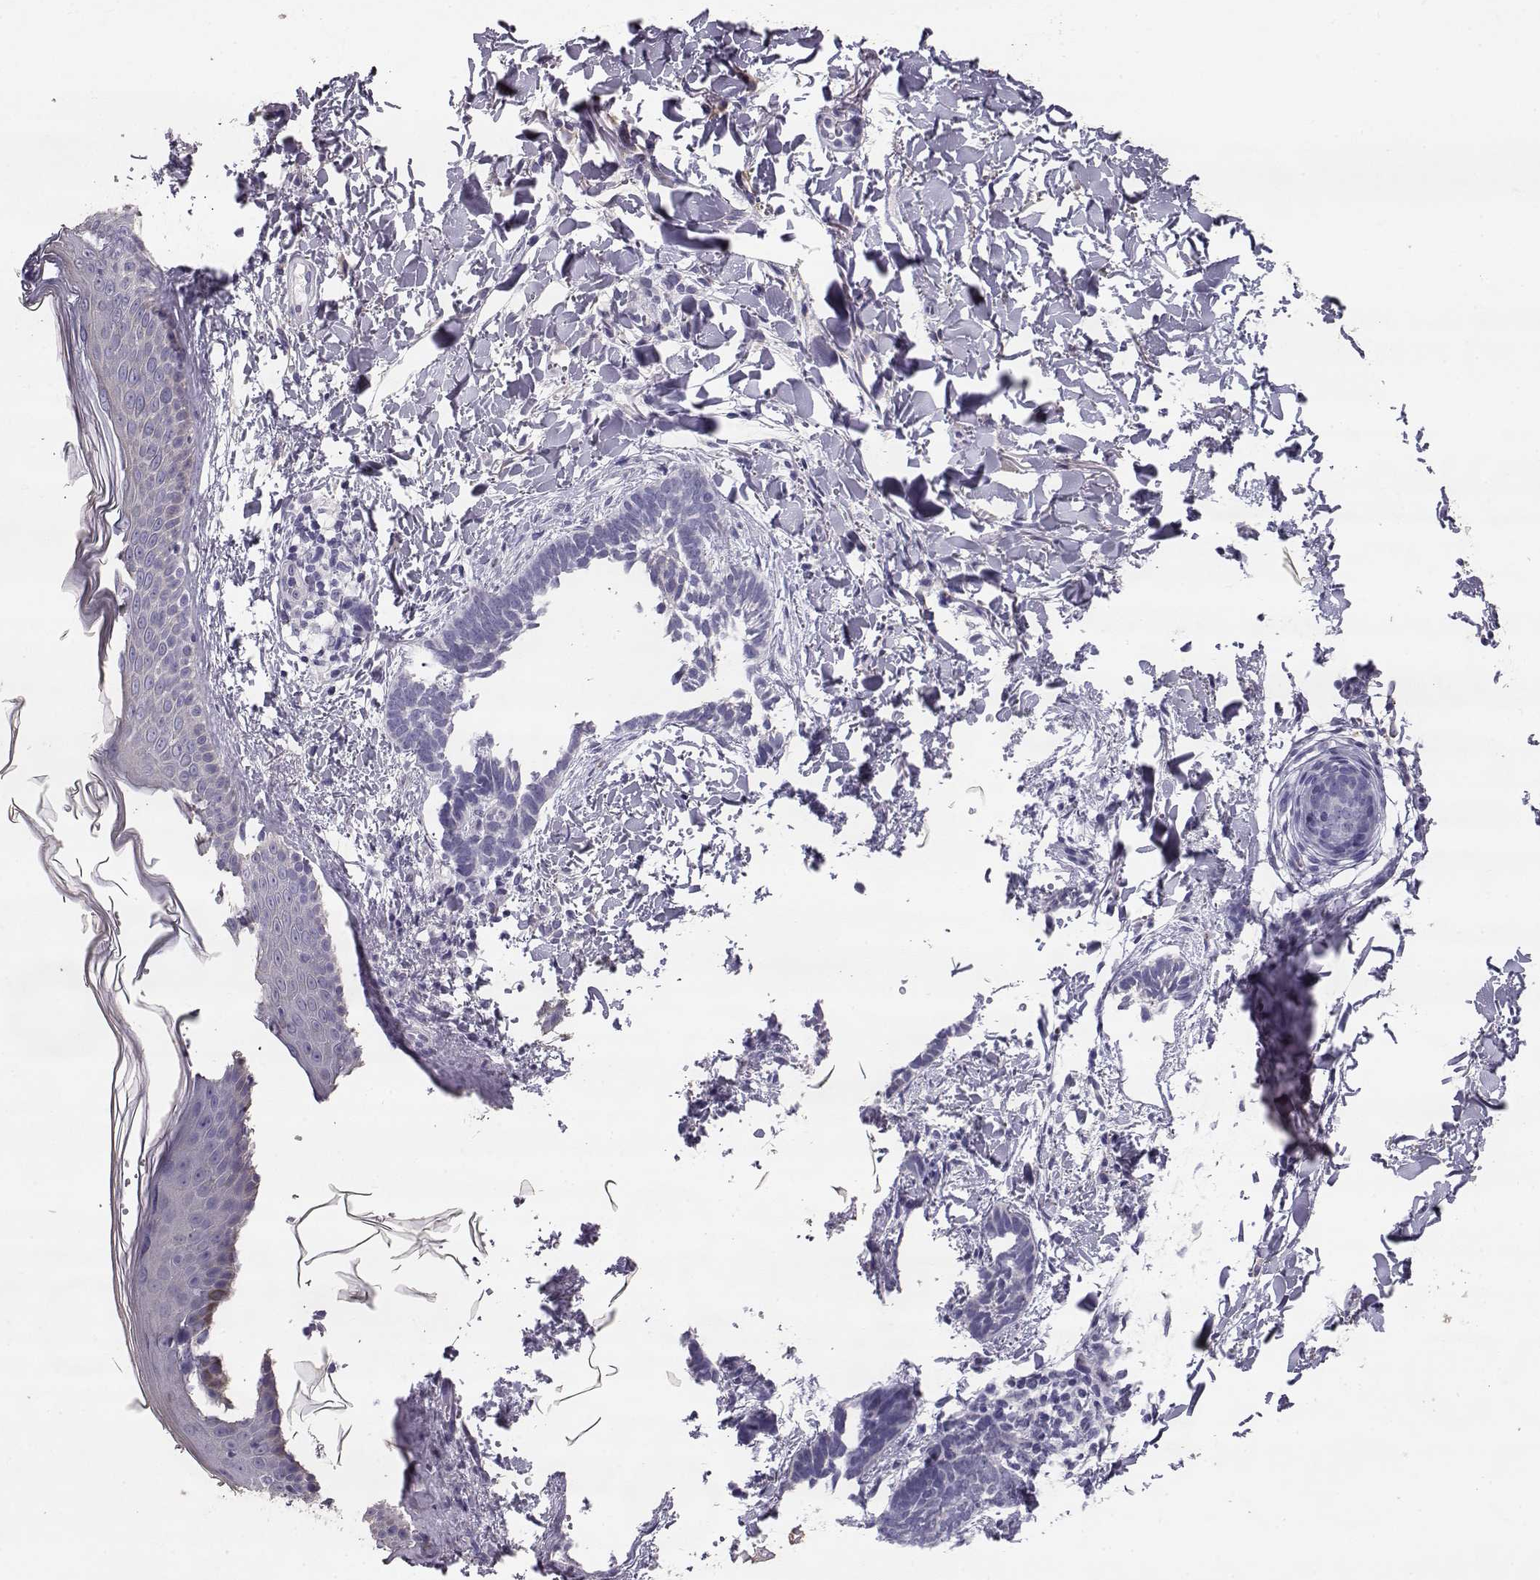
{"staining": {"intensity": "negative", "quantity": "none", "location": "none"}, "tissue": "skin cancer", "cell_type": "Tumor cells", "image_type": "cancer", "snomed": [{"axis": "morphology", "description": "Normal tissue, NOS"}, {"axis": "morphology", "description": "Basal cell carcinoma"}, {"axis": "topography", "description": "Skin"}], "caption": "High magnification brightfield microscopy of skin basal cell carcinoma stained with DAB (3,3'-diaminobenzidine) (brown) and counterstained with hematoxylin (blue): tumor cells show no significant staining.", "gene": "RD3", "patient": {"sex": "male", "age": 46}}